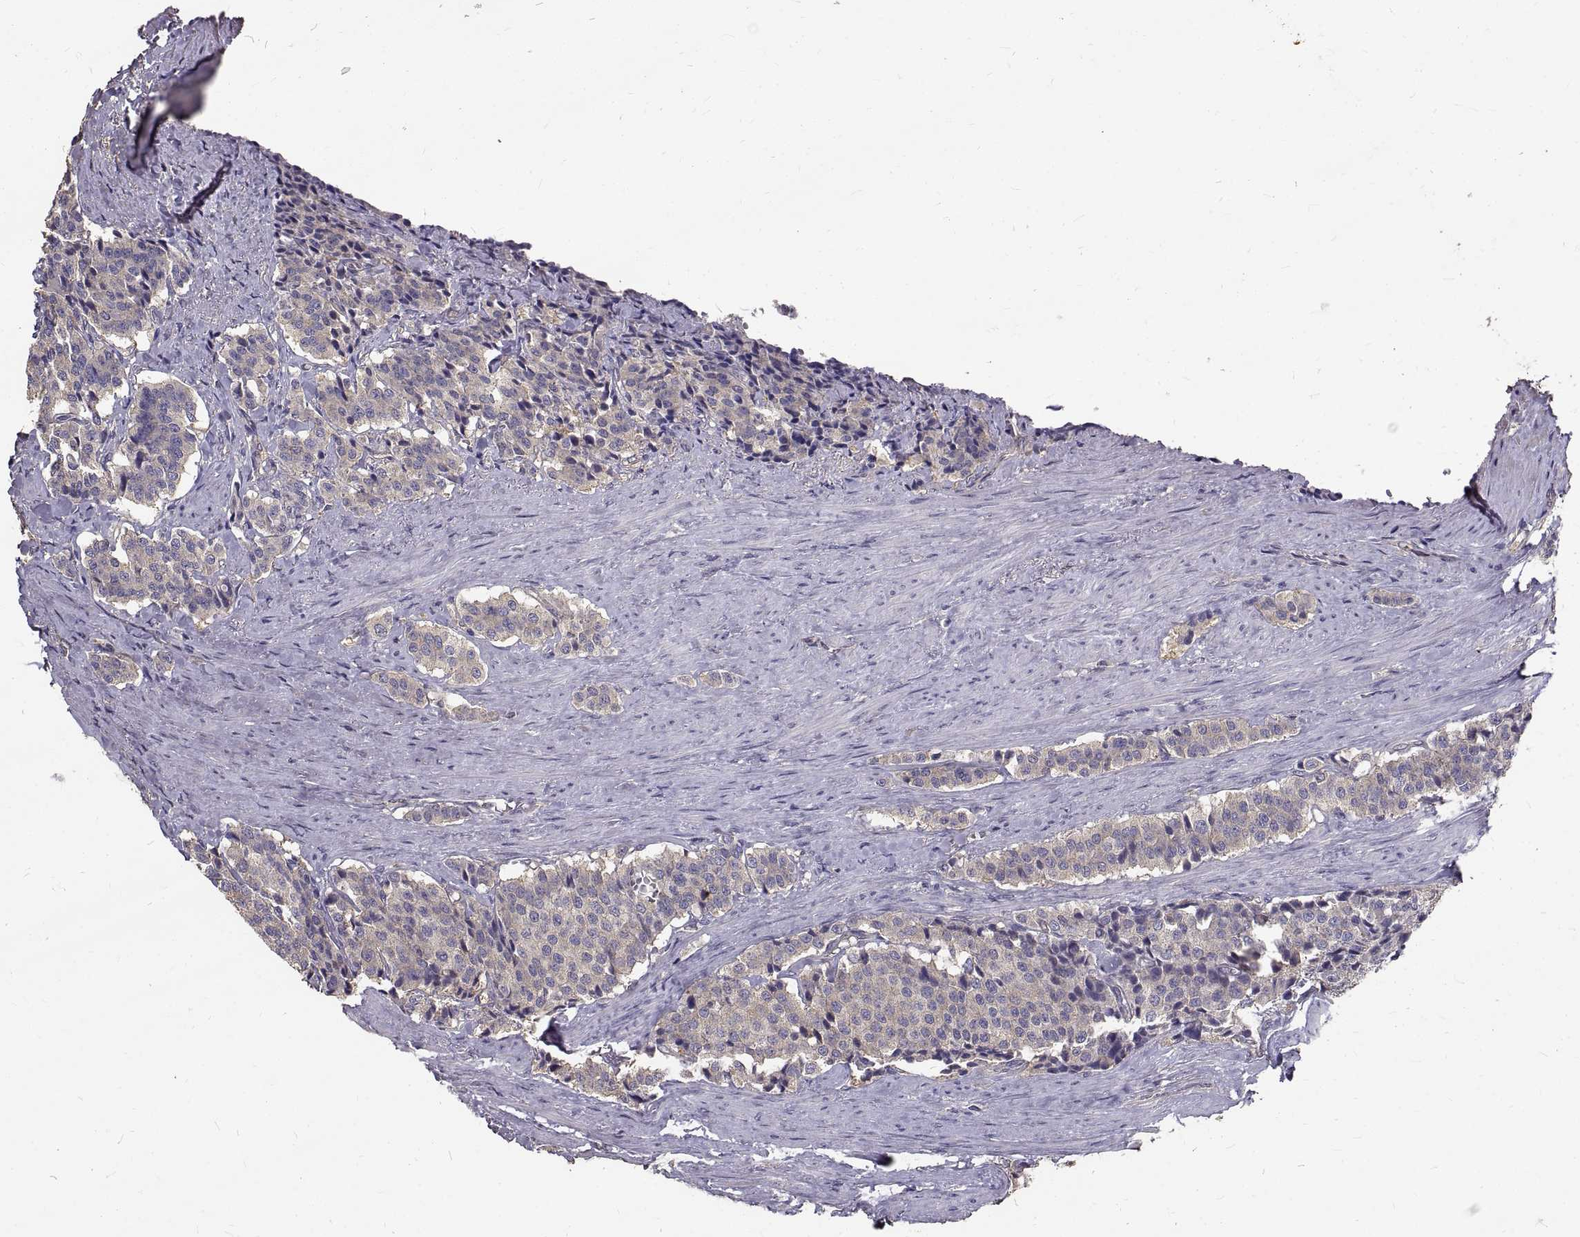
{"staining": {"intensity": "negative", "quantity": "none", "location": "none"}, "tissue": "carcinoid", "cell_type": "Tumor cells", "image_type": "cancer", "snomed": [{"axis": "morphology", "description": "Carcinoid, malignant, NOS"}, {"axis": "topography", "description": "Small intestine"}], "caption": "DAB (3,3'-diaminobenzidine) immunohistochemical staining of human malignant carcinoid shows no significant expression in tumor cells.", "gene": "PEA15", "patient": {"sex": "female", "age": 58}}